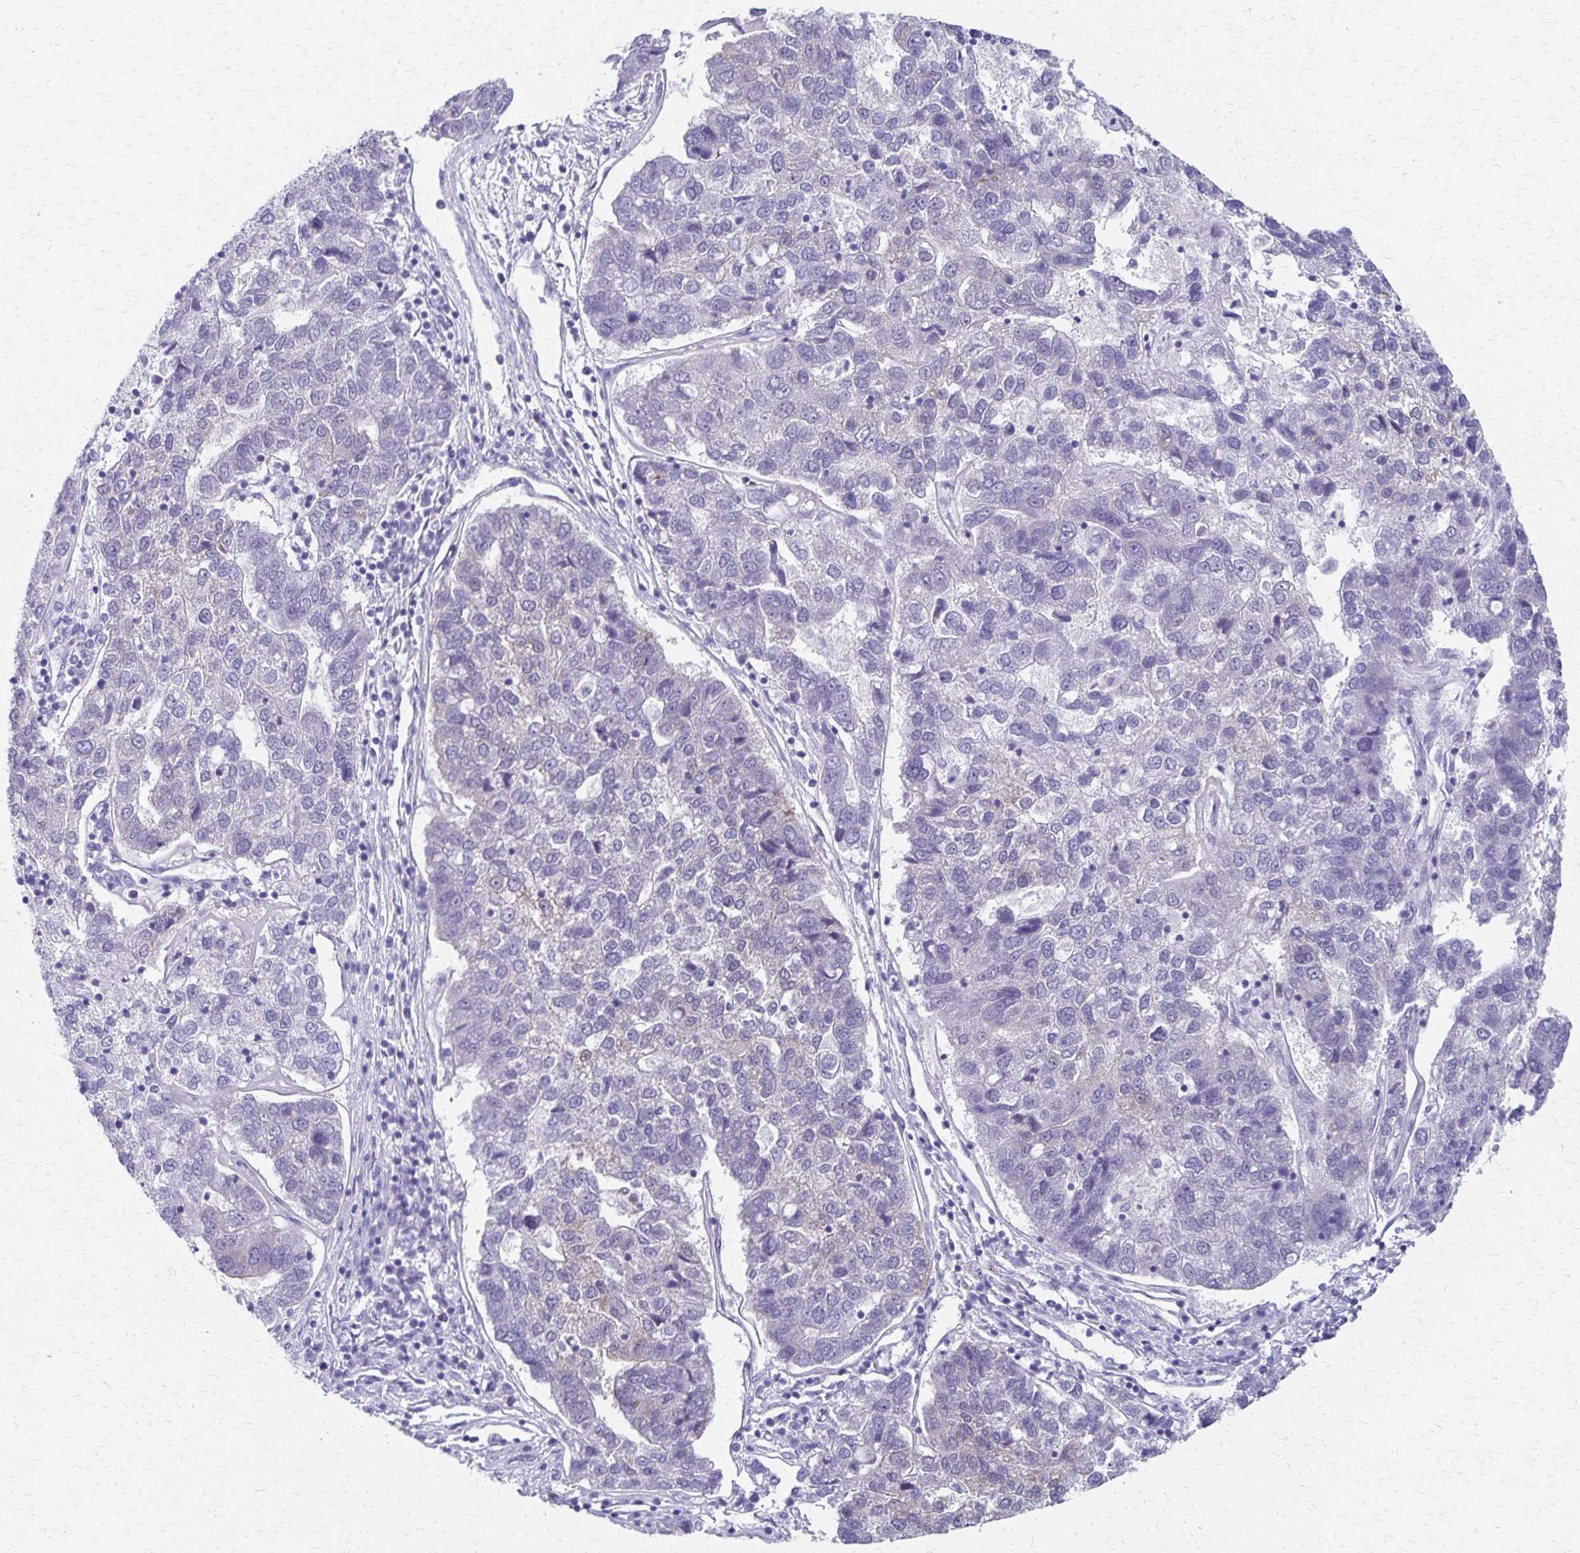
{"staining": {"intensity": "negative", "quantity": "none", "location": "none"}, "tissue": "pancreatic cancer", "cell_type": "Tumor cells", "image_type": "cancer", "snomed": [{"axis": "morphology", "description": "Adenocarcinoma, NOS"}, {"axis": "topography", "description": "Pancreas"}], "caption": "Photomicrograph shows no significant protein expression in tumor cells of pancreatic cancer (adenocarcinoma). (IHC, brightfield microscopy, high magnification).", "gene": "ZSCAN5B", "patient": {"sex": "female", "age": 61}}